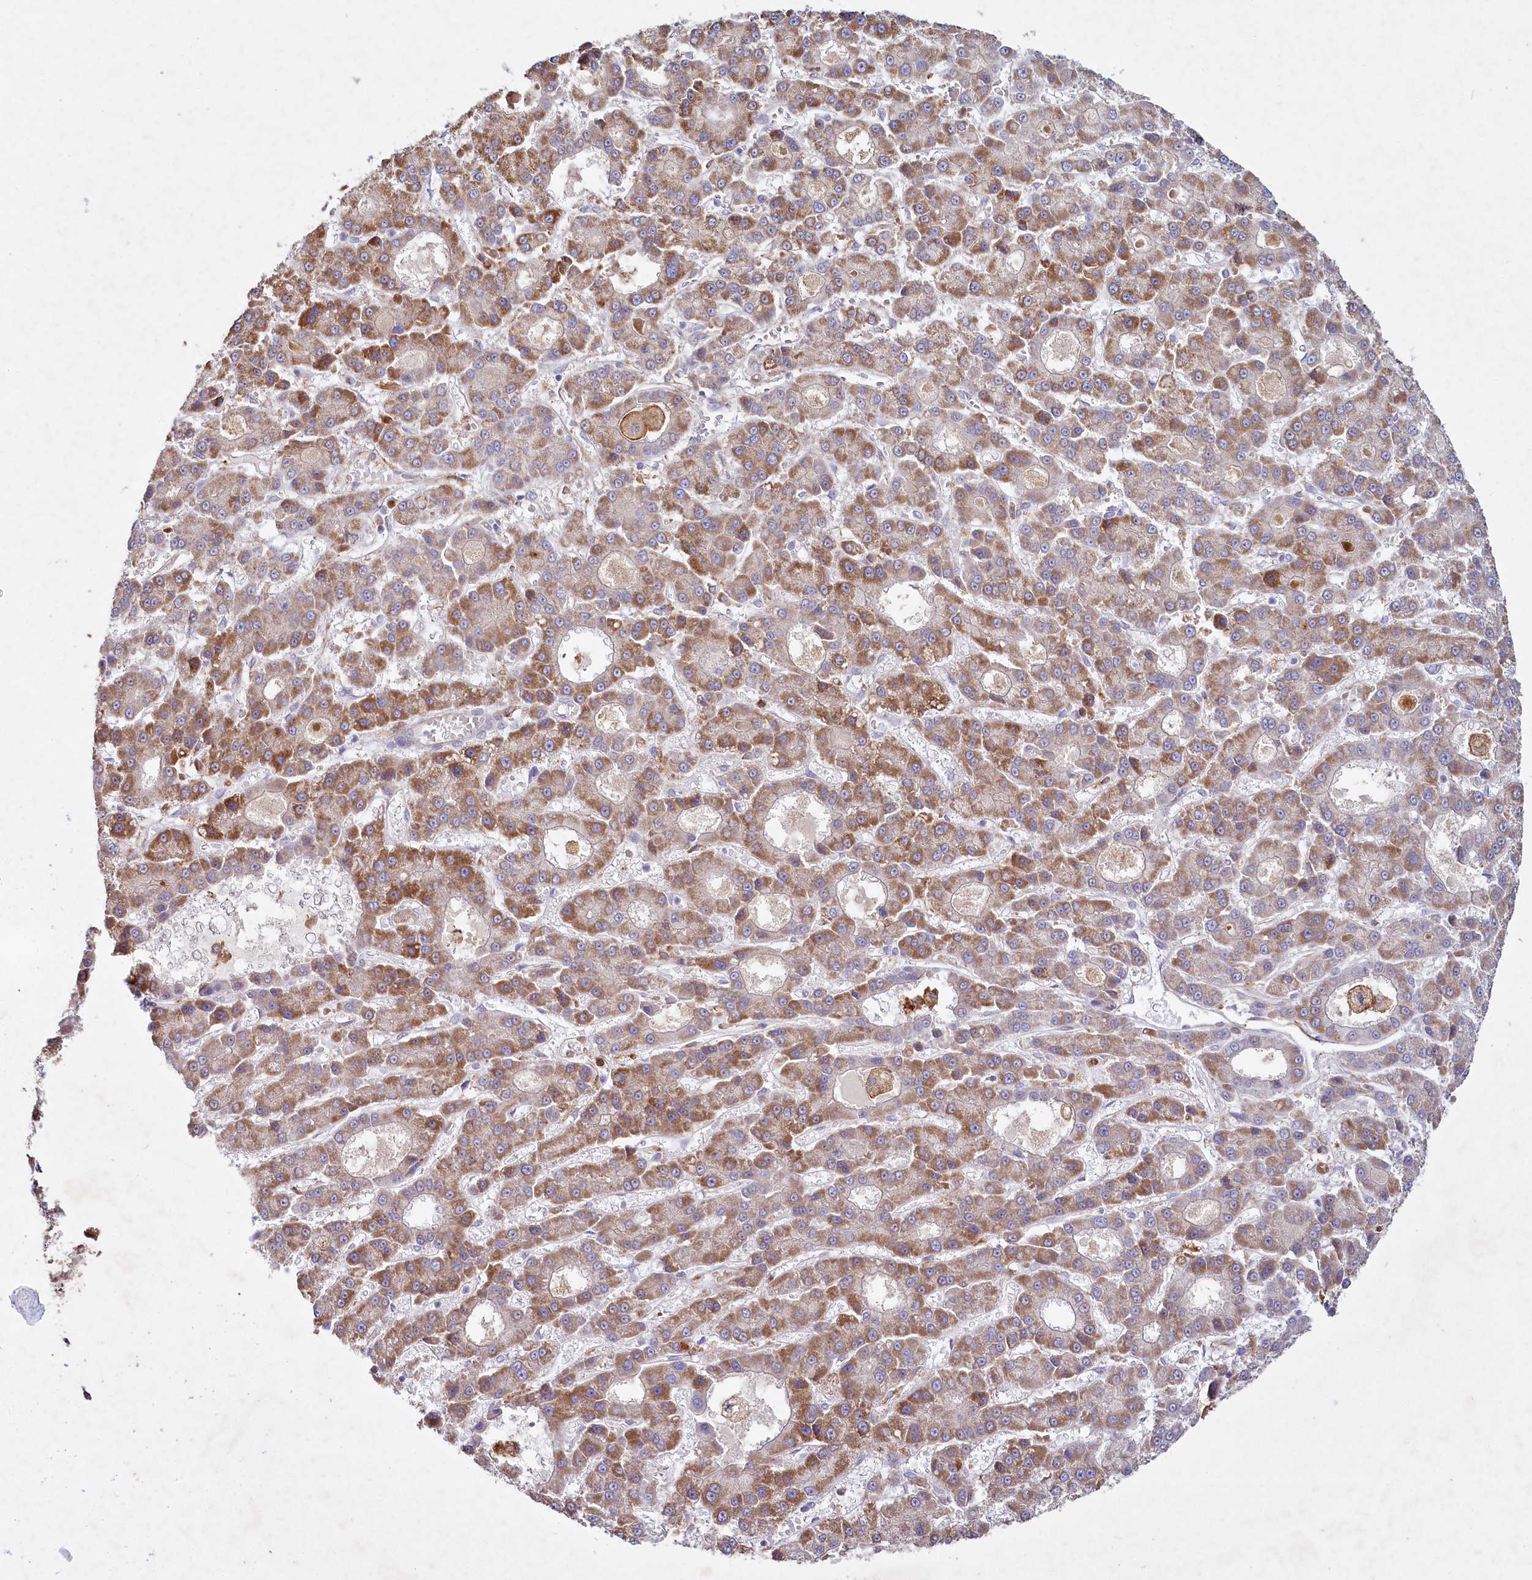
{"staining": {"intensity": "moderate", "quantity": ">75%", "location": "cytoplasmic/membranous"}, "tissue": "liver cancer", "cell_type": "Tumor cells", "image_type": "cancer", "snomed": [{"axis": "morphology", "description": "Carcinoma, Hepatocellular, NOS"}, {"axis": "topography", "description": "Liver"}], "caption": "Liver cancer stained with a brown dye displays moderate cytoplasmic/membranous positive positivity in approximately >75% of tumor cells.", "gene": "ALDH3B1", "patient": {"sex": "male", "age": 70}}